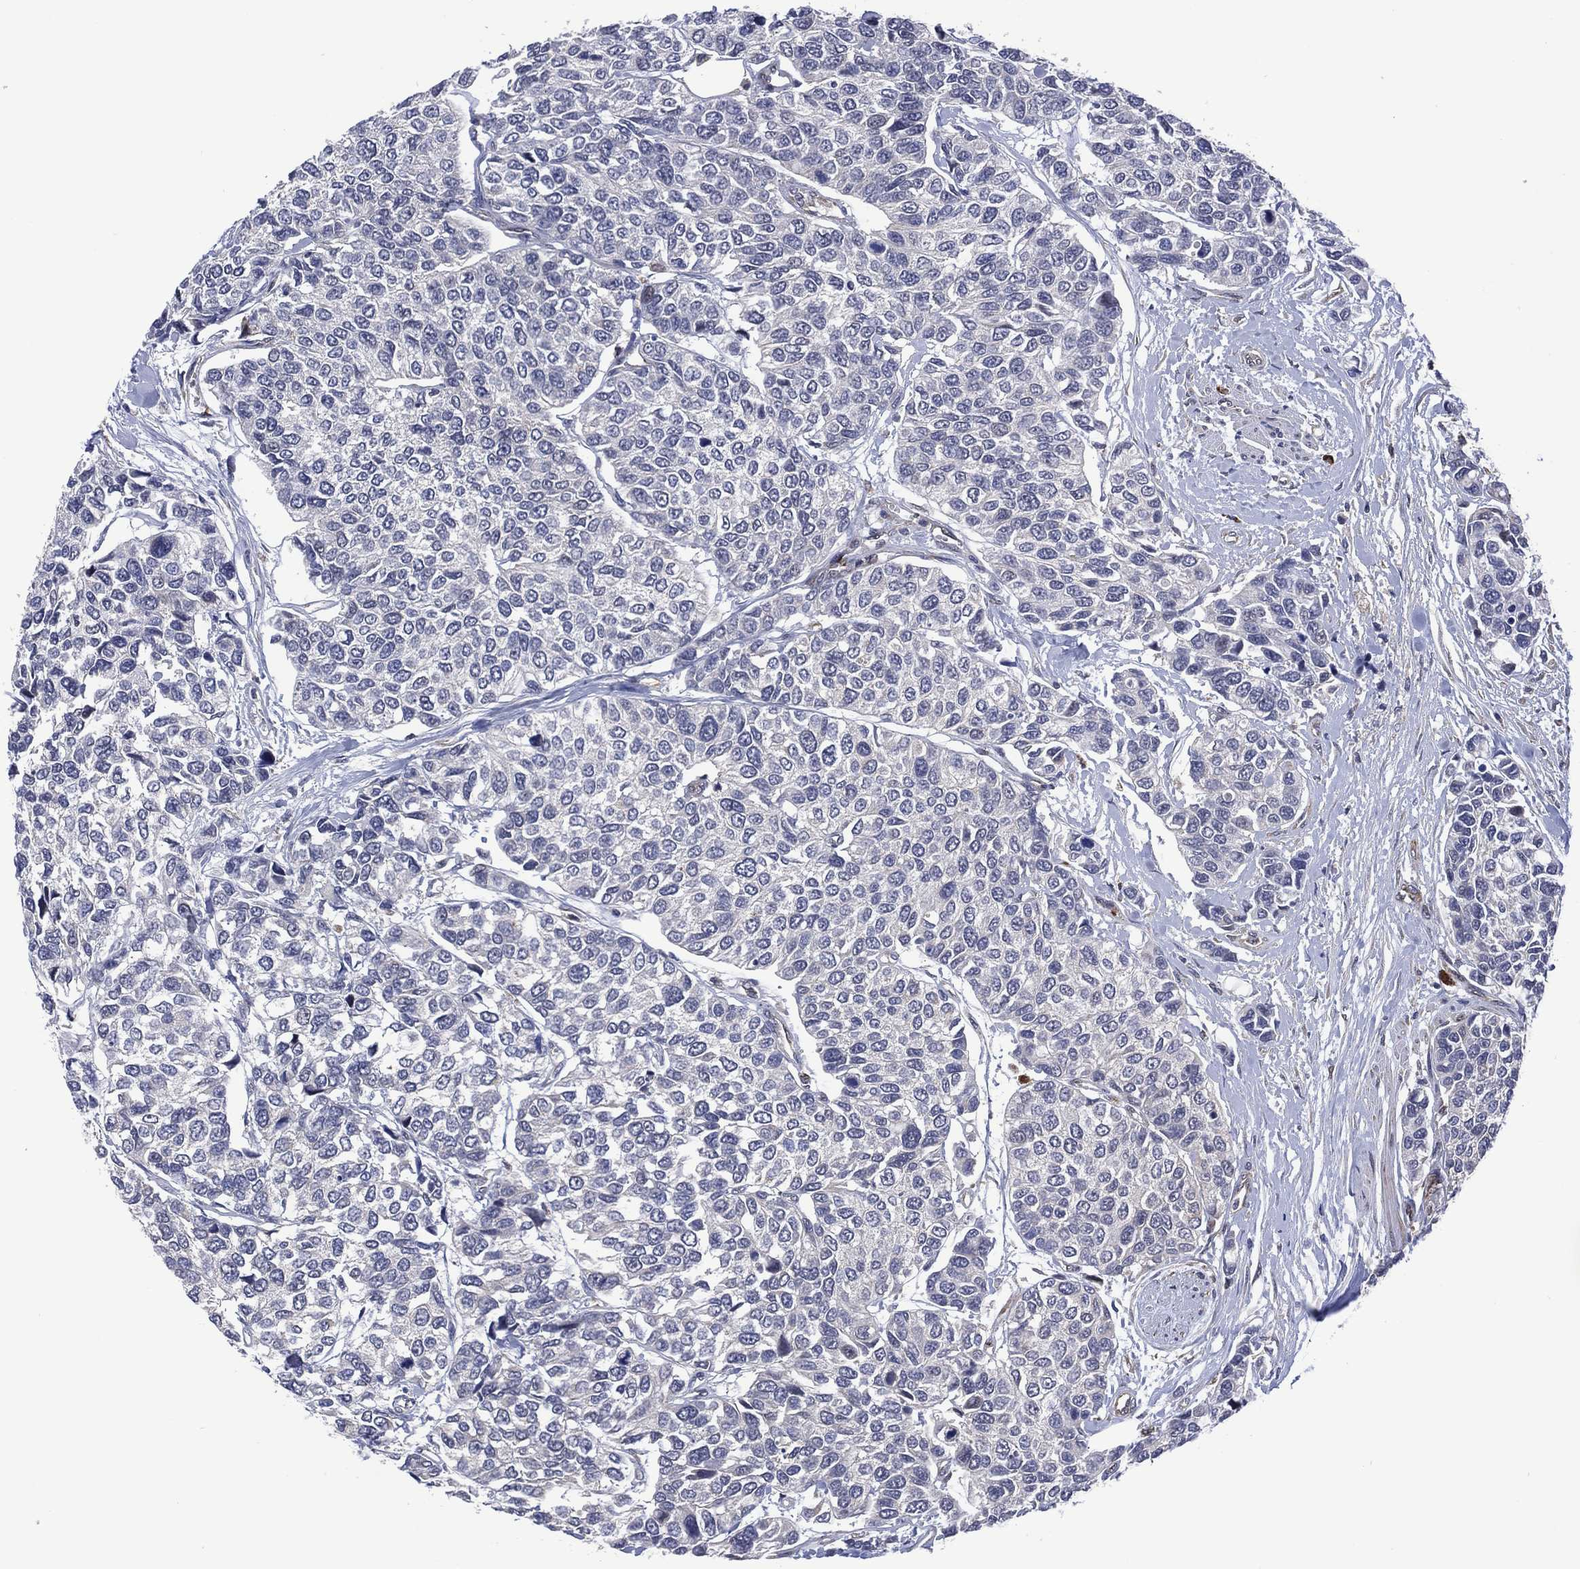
{"staining": {"intensity": "negative", "quantity": "none", "location": "none"}, "tissue": "urothelial cancer", "cell_type": "Tumor cells", "image_type": "cancer", "snomed": [{"axis": "morphology", "description": "Urothelial carcinoma, High grade"}, {"axis": "topography", "description": "Urinary bladder"}], "caption": "High magnification brightfield microscopy of high-grade urothelial carcinoma stained with DAB (3,3'-diaminobenzidine) (brown) and counterstained with hematoxylin (blue): tumor cells show no significant expression. Nuclei are stained in blue.", "gene": "HTD2", "patient": {"sex": "male", "age": 77}}